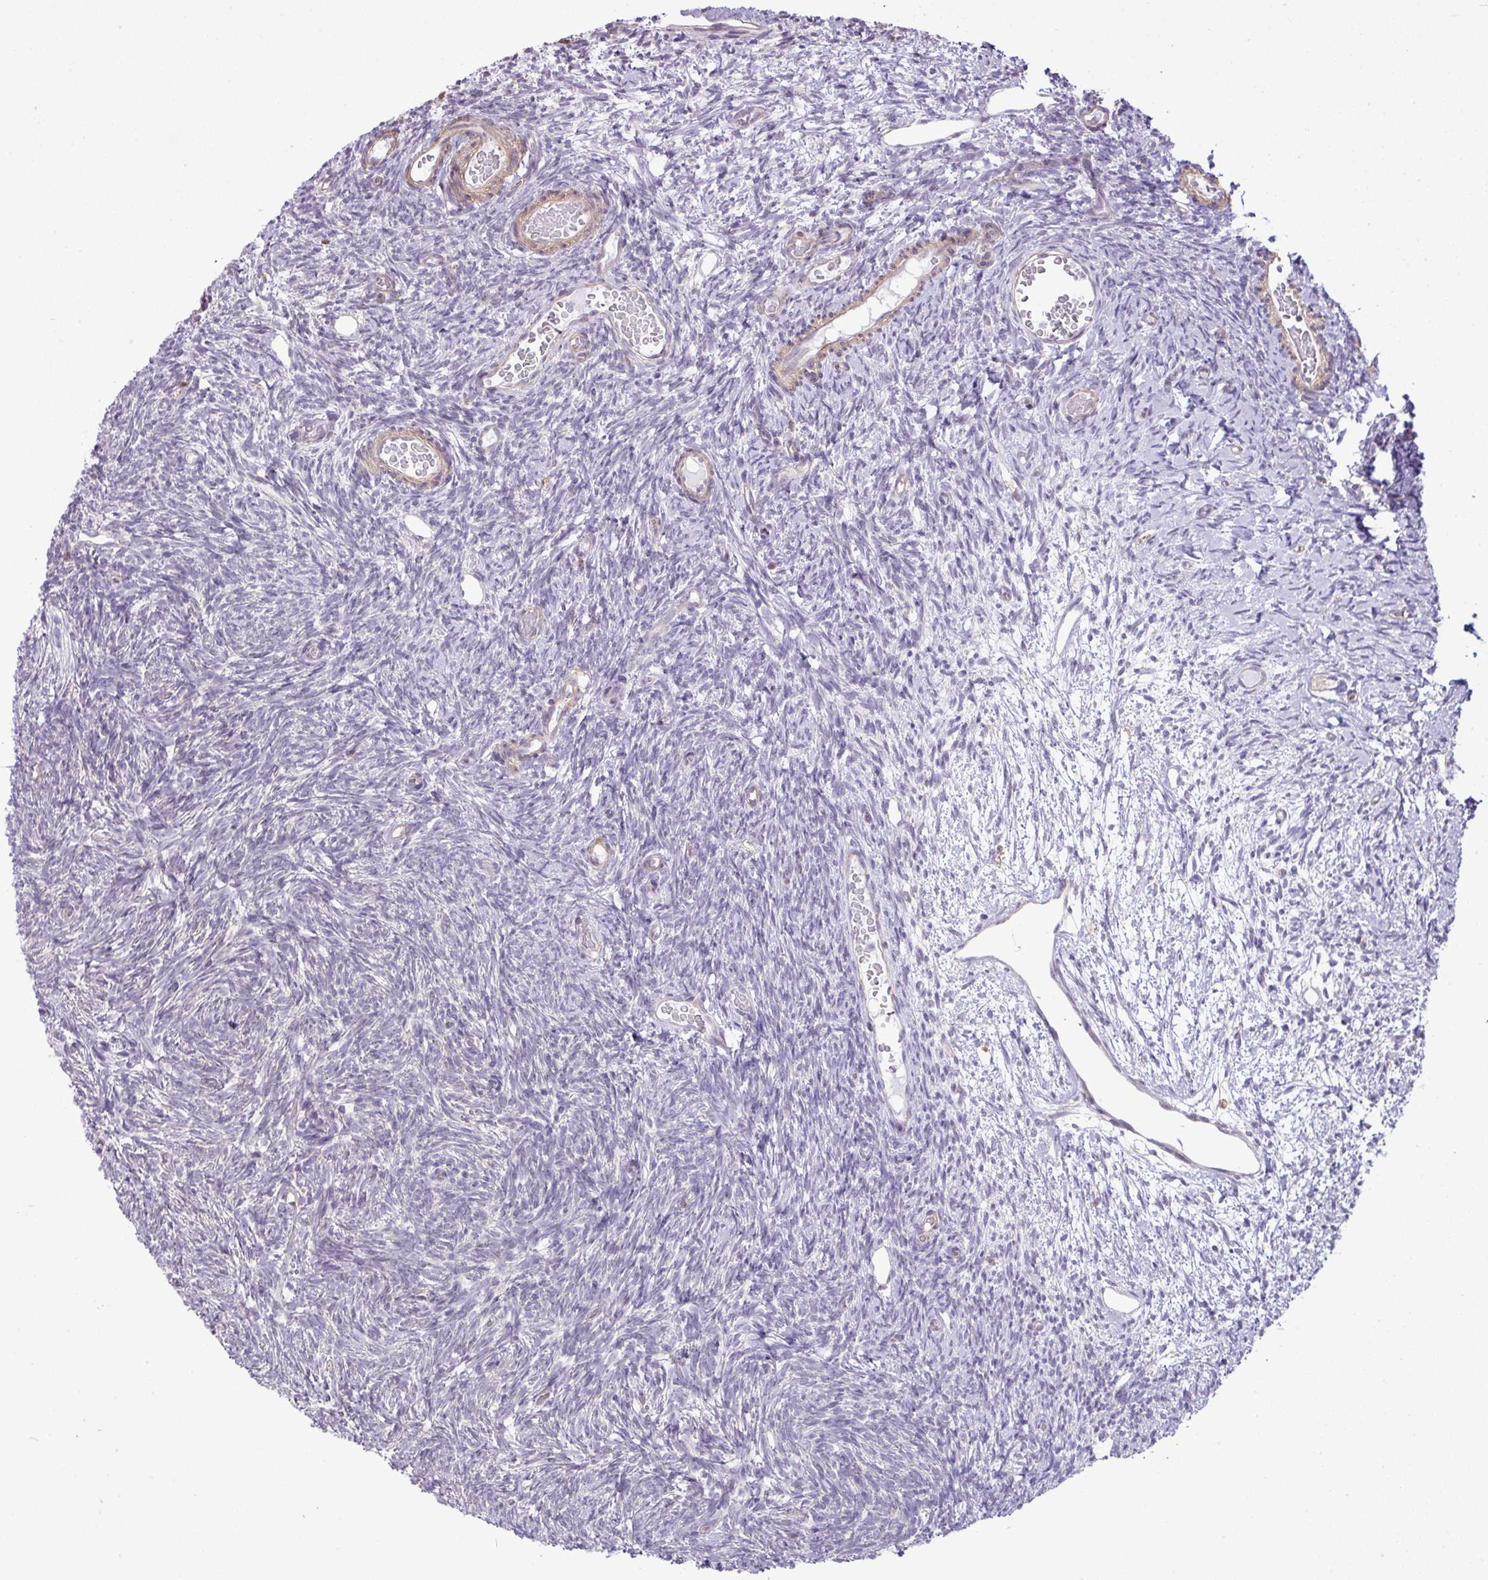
{"staining": {"intensity": "weak", "quantity": ">75%", "location": "nuclear"}, "tissue": "ovary", "cell_type": "Follicle cells", "image_type": "normal", "snomed": [{"axis": "morphology", "description": "Normal tissue, NOS"}, {"axis": "topography", "description": "Ovary"}], "caption": "Immunohistochemistry (DAB (3,3'-diaminobenzidine)) staining of benign human ovary demonstrates weak nuclear protein positivity in approximately >75% of follicle cells. Immunohistochemistry (ihc) stains the protein of interest in brown and the nuclei are stained blue.", "gene": "MAK16", "patient": {"sex": "female", "age": 39}}